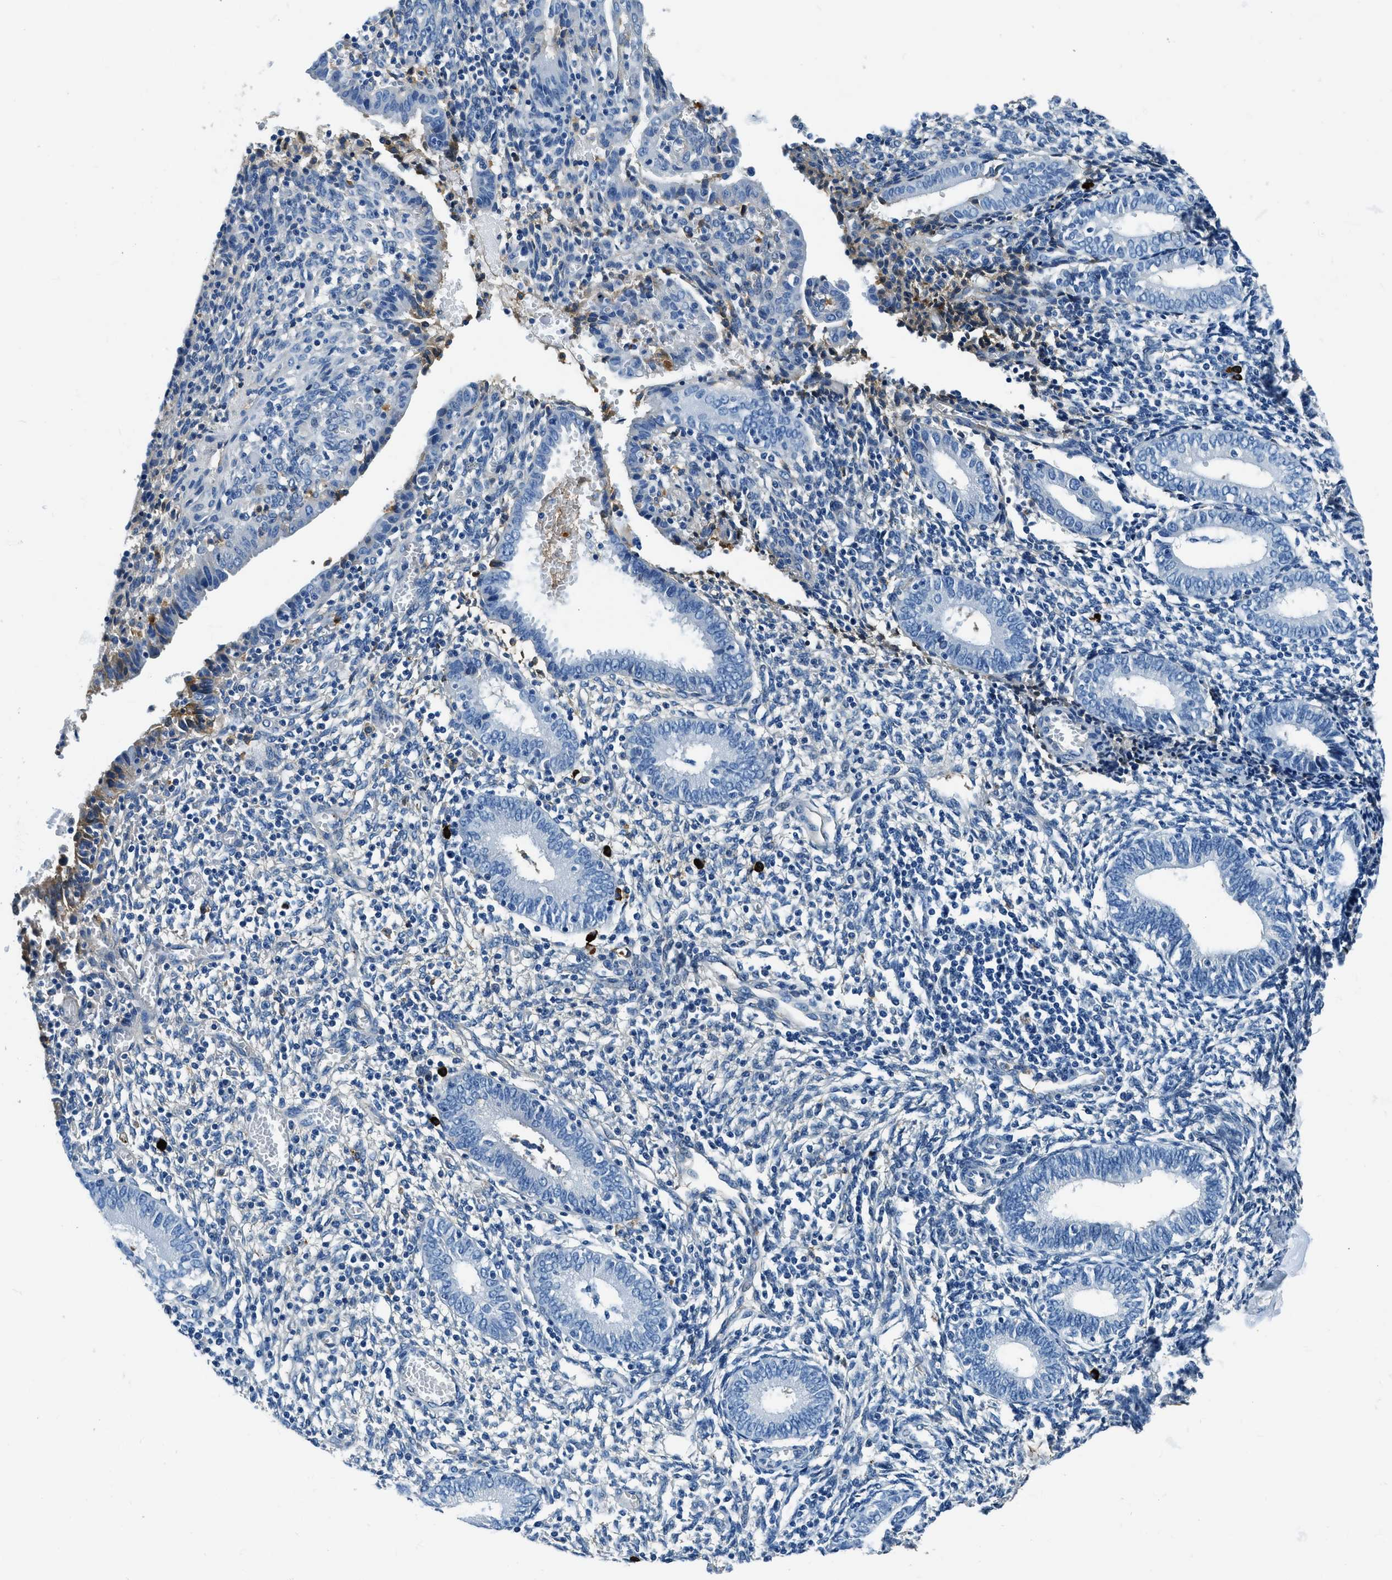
{"staining": {"intensity": "negative", "quantity": "none", "location": "none"}, "tissue": "endometrium", "cell_type": "Cells in endometrial stroma", "image_type": "normal", "snomed": [{"axis": "morphology", "description": "Normal tissue, NOS"}, {"axis": "topography", "description": "Endometrium"}], "caption": "The immunohistochemistry (IHC) micrograph has no significant positivity in cells in endometrial stroma of endometrium.", "gene": "TMEM186", "patient": {"sex": "female", "age": 41}}